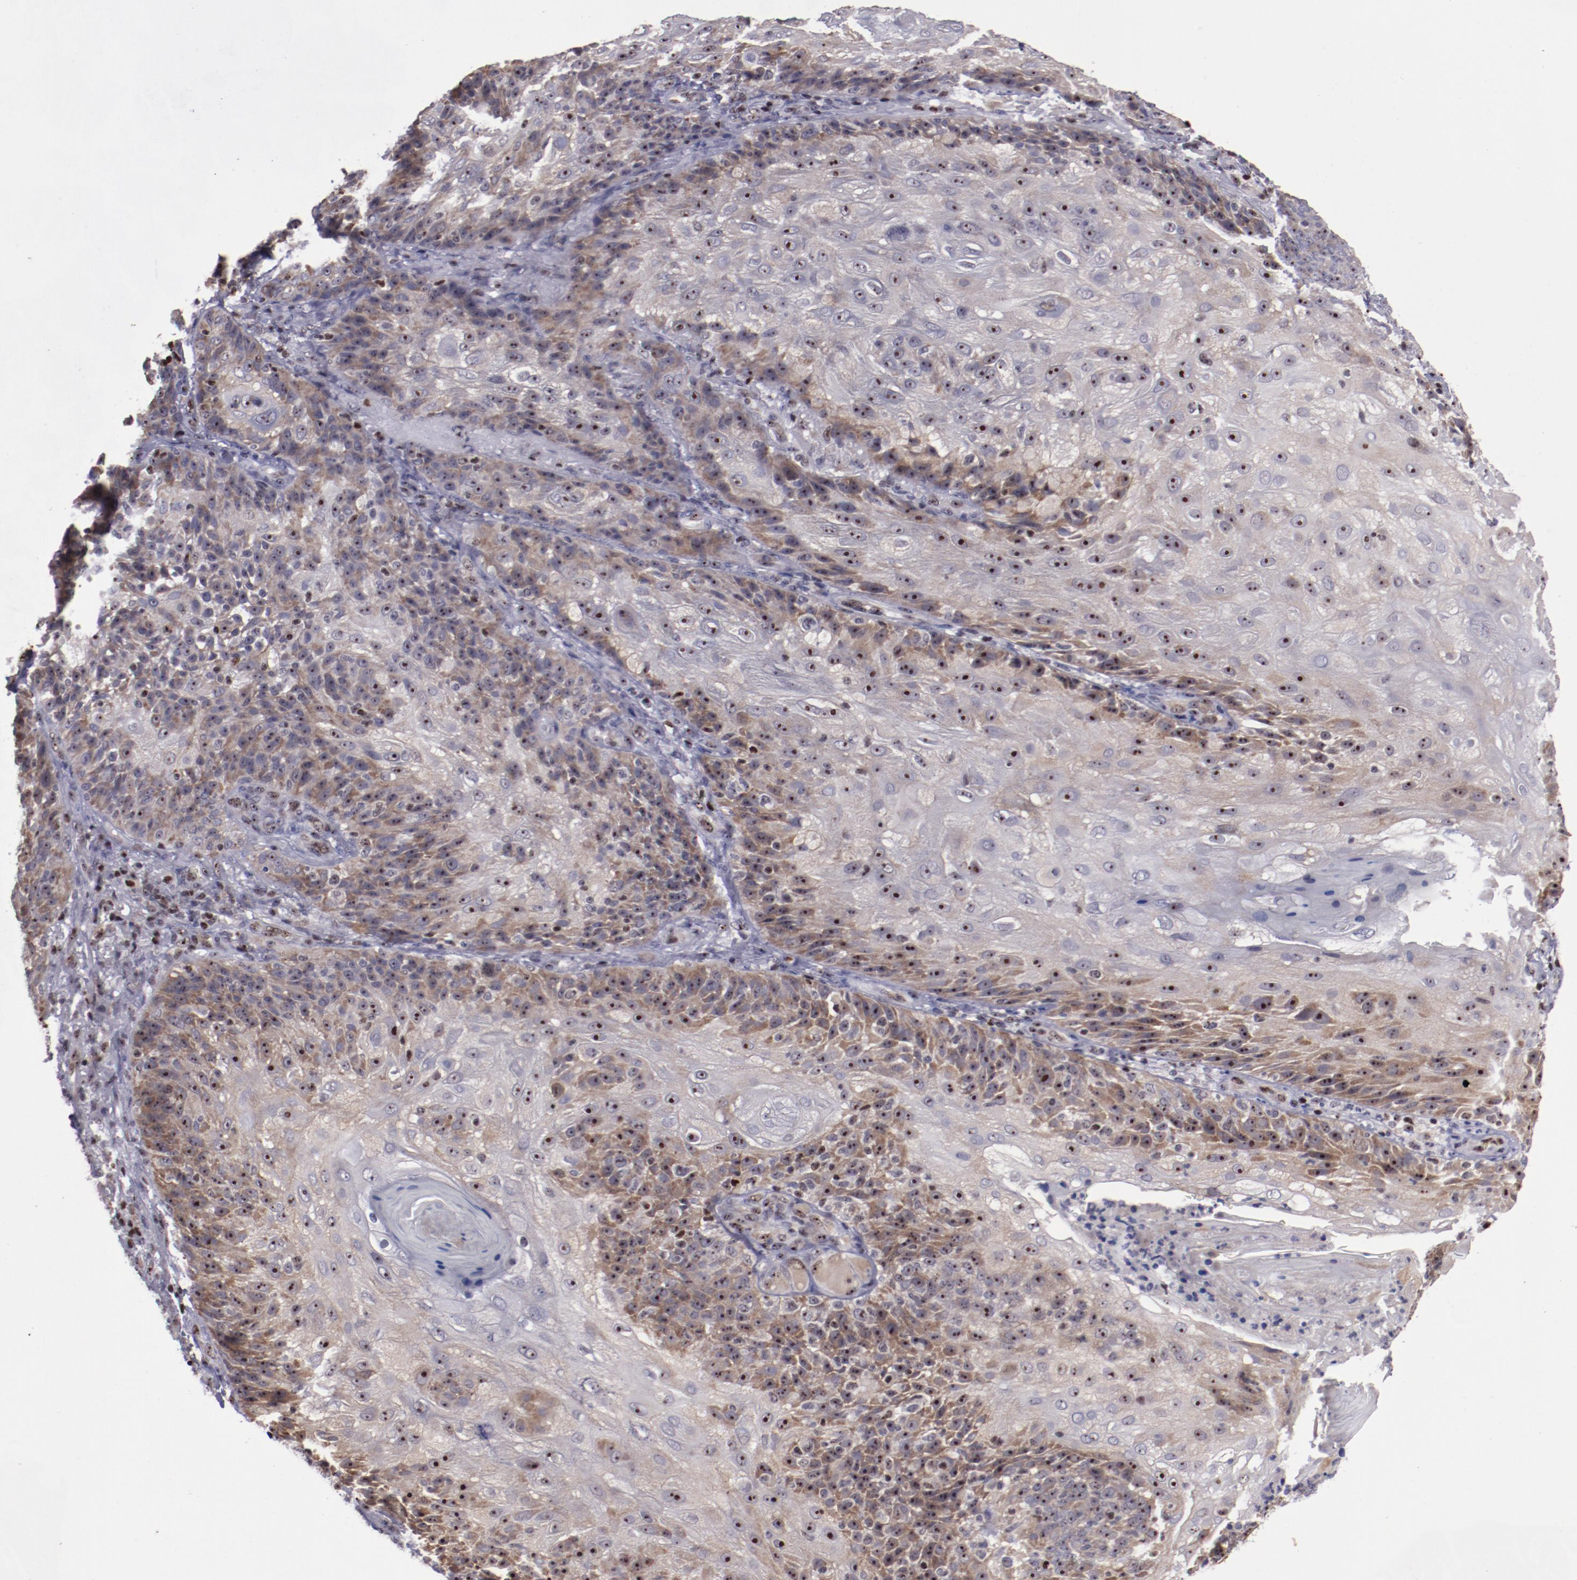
{"staining": {"intensity": "moderate", "quantity": "25%-75%", "location": "cytoplasmic/membranous,nuclear"}, "tissue": "skin cancer", "cell_type": "Tumor cells", "image_type": "cancer", "snomed": [{"axis": "morphology", "description": "Normal tissue, NOS"}, {"axis": "morphology", "description": "Squamous cell carcinoma, NOS"}, {"axis": "topography", "description": "Skin"}], "caption": "This histopathology image exhibits IHC staining of skin cancer, with medium moderate cytoplasmic/membranous and nuclear staining in about 25%-75% of tumor cells.", "gene": "DDX24", "patient": {"sex": "female", "age": 83}}